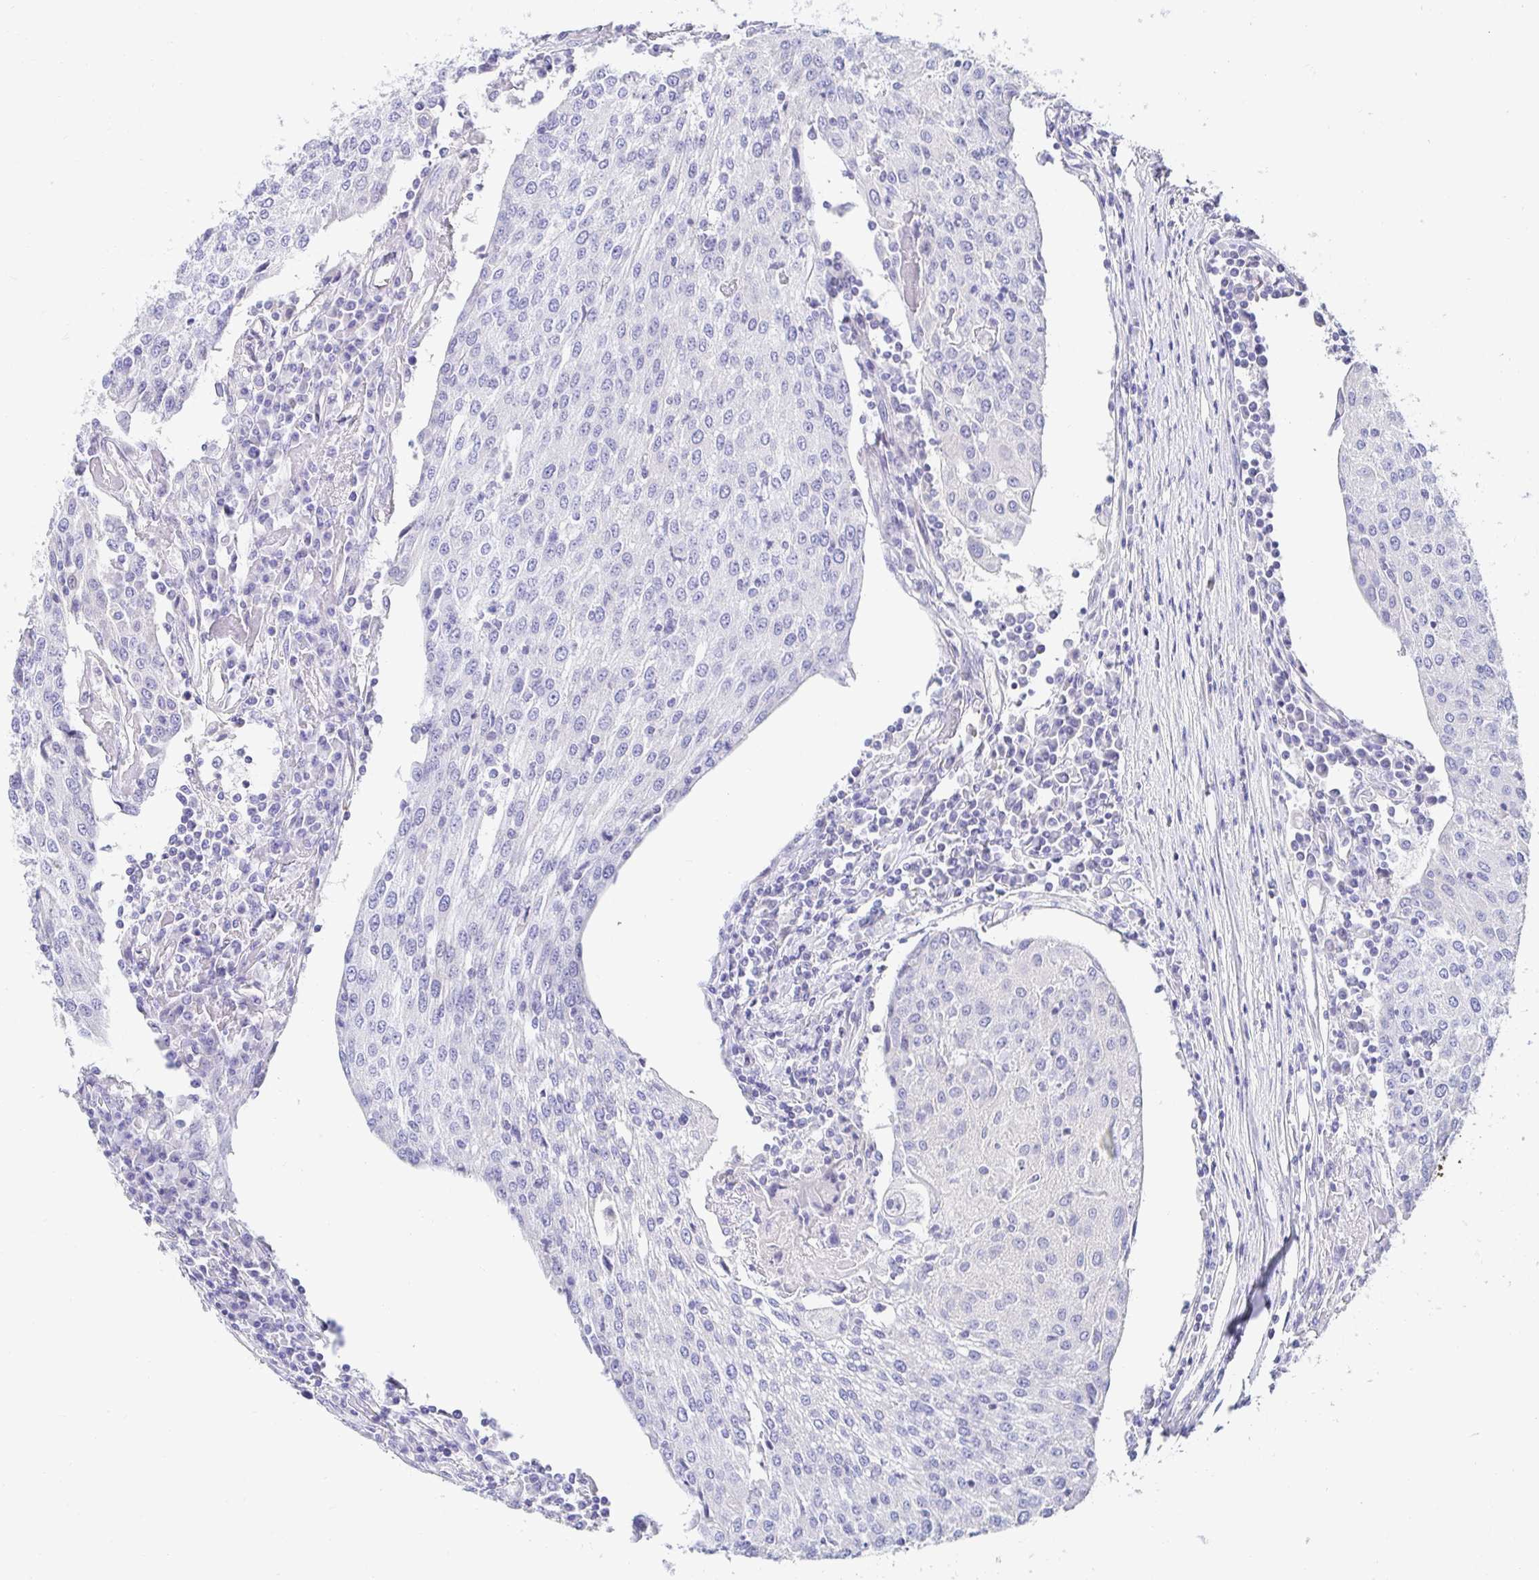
{"staining": {"intensity": "negative", "quantity": "none", "location": "none"}, "tissue": "urothelial cancer", "cell_type": "Tumor cells", "image_type": "cancer", "snomed": [{"axis": "morphology", "description": "Urothelial carcinoma, High grade"}, {"axis": "topography", "description": "Urinary bladder"}], "caption": "This photomicrograph is of high-grade urothelial carcinoma stained with IHC to label a protein in brown with the nuclei are counter-stained blue. There is no staining in tumor cells.", "gene": "AKAP14", "patient": {"sex": "female", "age": 85}}